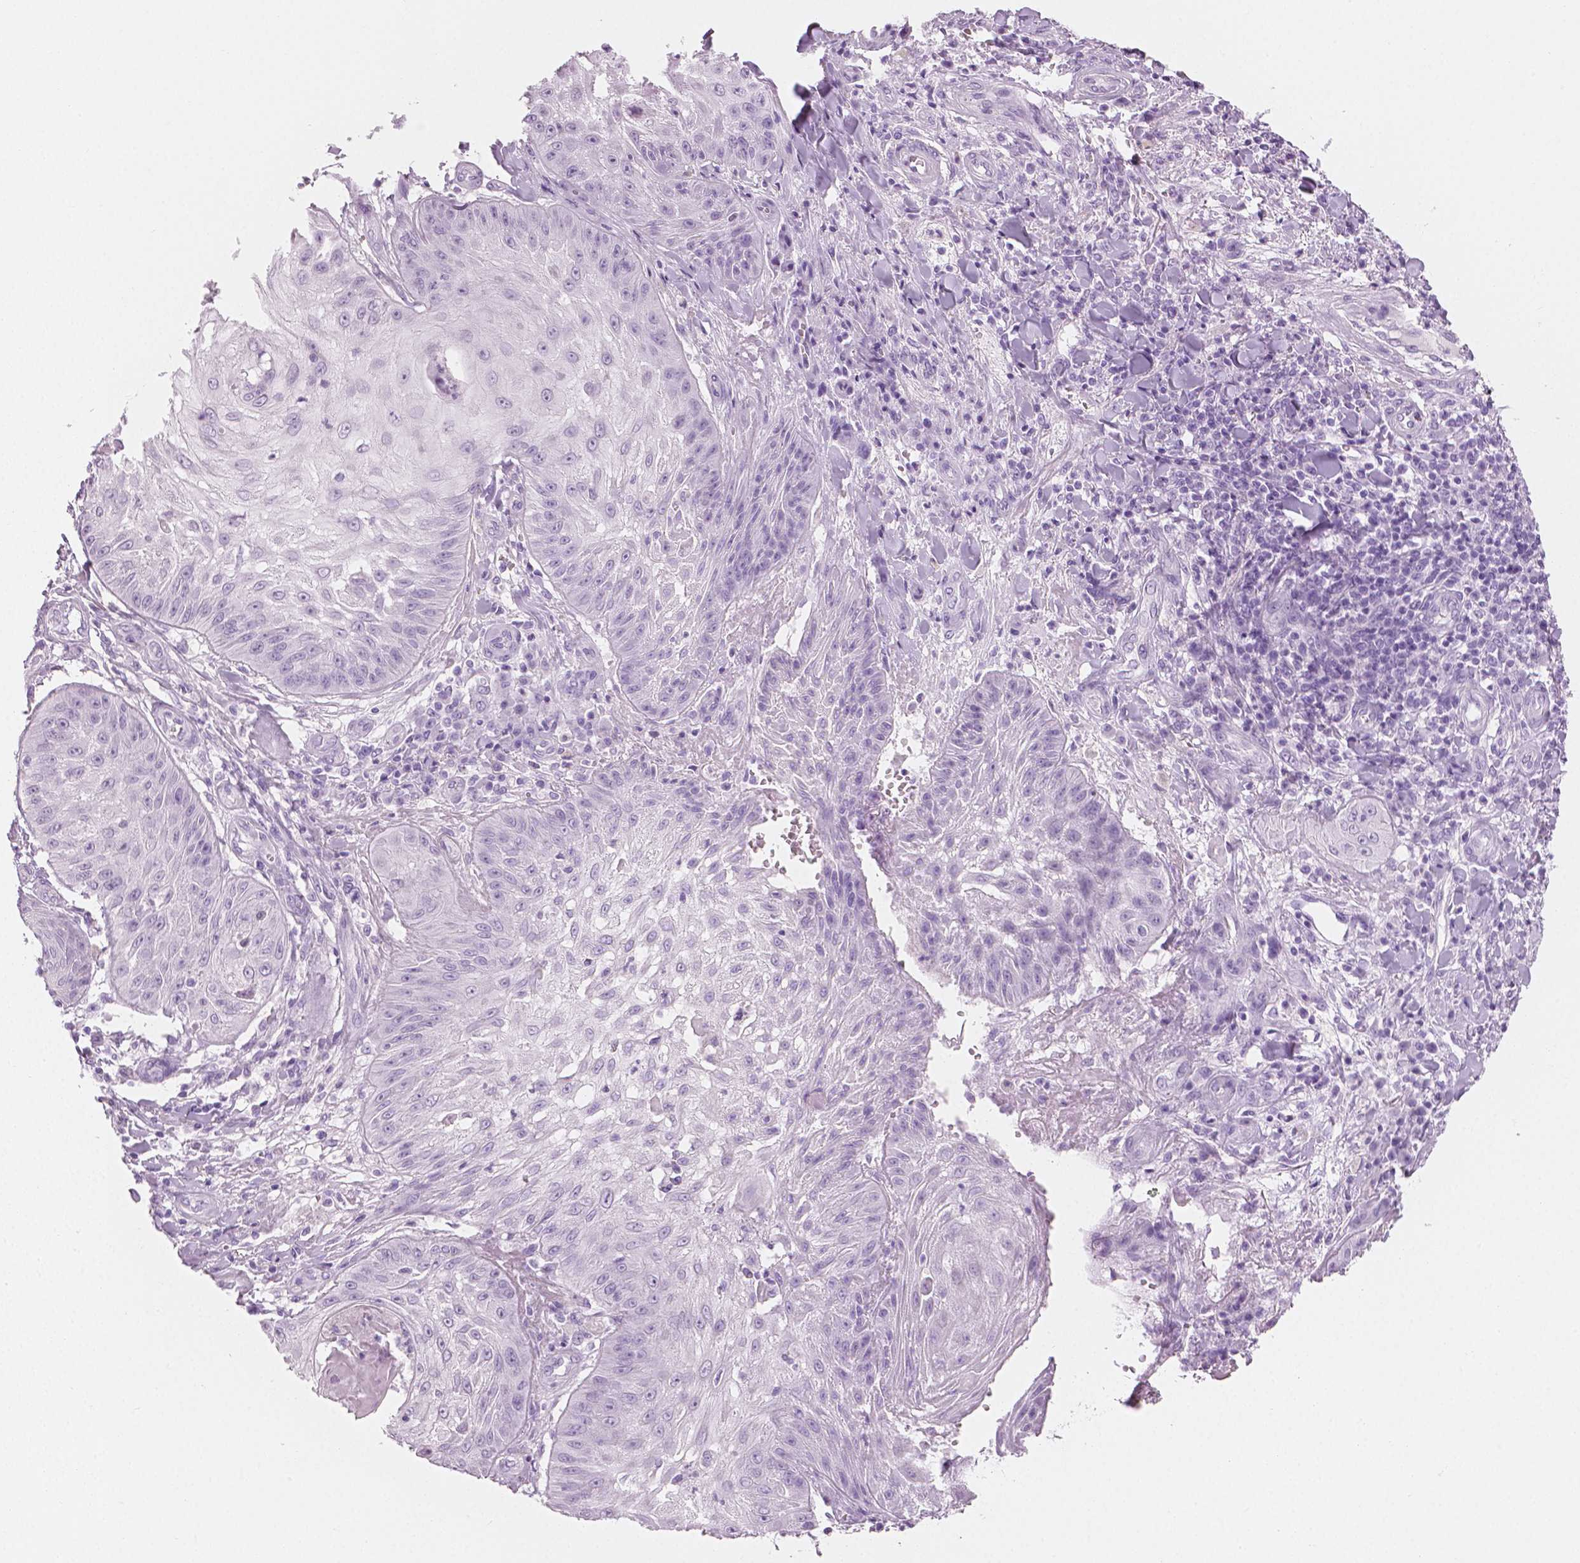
{"staining": {"intensity": "negative", "quantity": "none", "location": "none"}, "tissue": "skin cancer", "cell_type": "Tumor cells", "image_type": "cancer", "snomed": [{"axis": "morphology", "description": "Squamous cell carcinoma, NOS"}, {"axis": "topography", "description": "Skin"}], "caption": "IHC histopathology image of squamous cell carcinoma (skin) stained for a protein (brown), which exhibits no expression in tumor cells.", "gene": "PLIN4", "patient": {"sex": "male", "age": 70}}